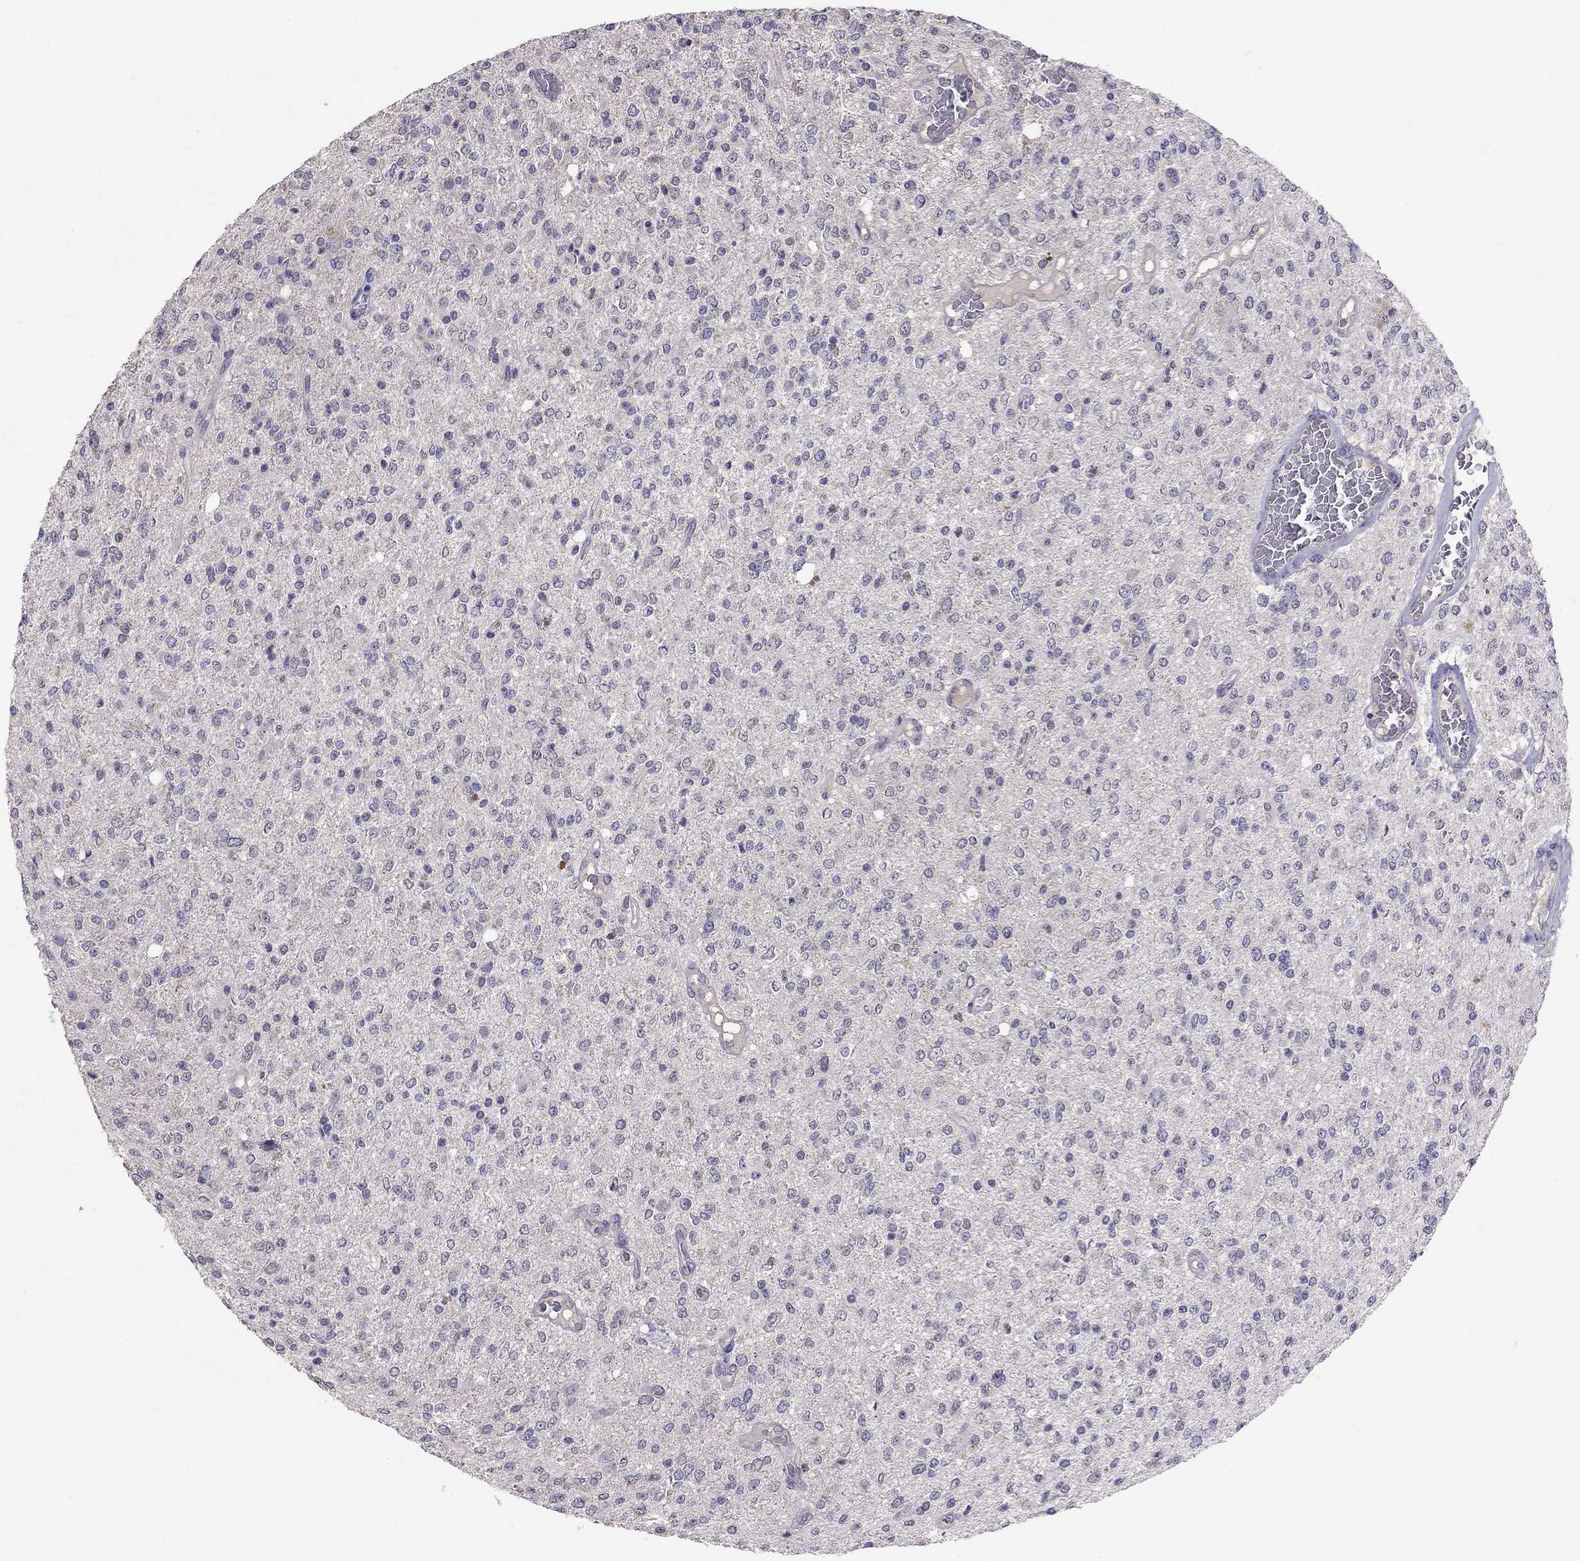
{"staining": {"intensity": "negative", "quantity": "none", "location": "none"}, "tissue": "glioma", "cell_type": "Tumor cells", "image_type": "cancer", "snomed": [{"axis": "morphology", "description": "Glioma, malignant, Low grade"}, {"axis": "topography", "description": "Brain"}], "caption": "Immunohistochemistry photomicrograph of human glioma stained for a protein (brown), which shows no positivity in tumor cells.", "gene": "RTP5", "patient": {"sex": "male", "age": 67}}